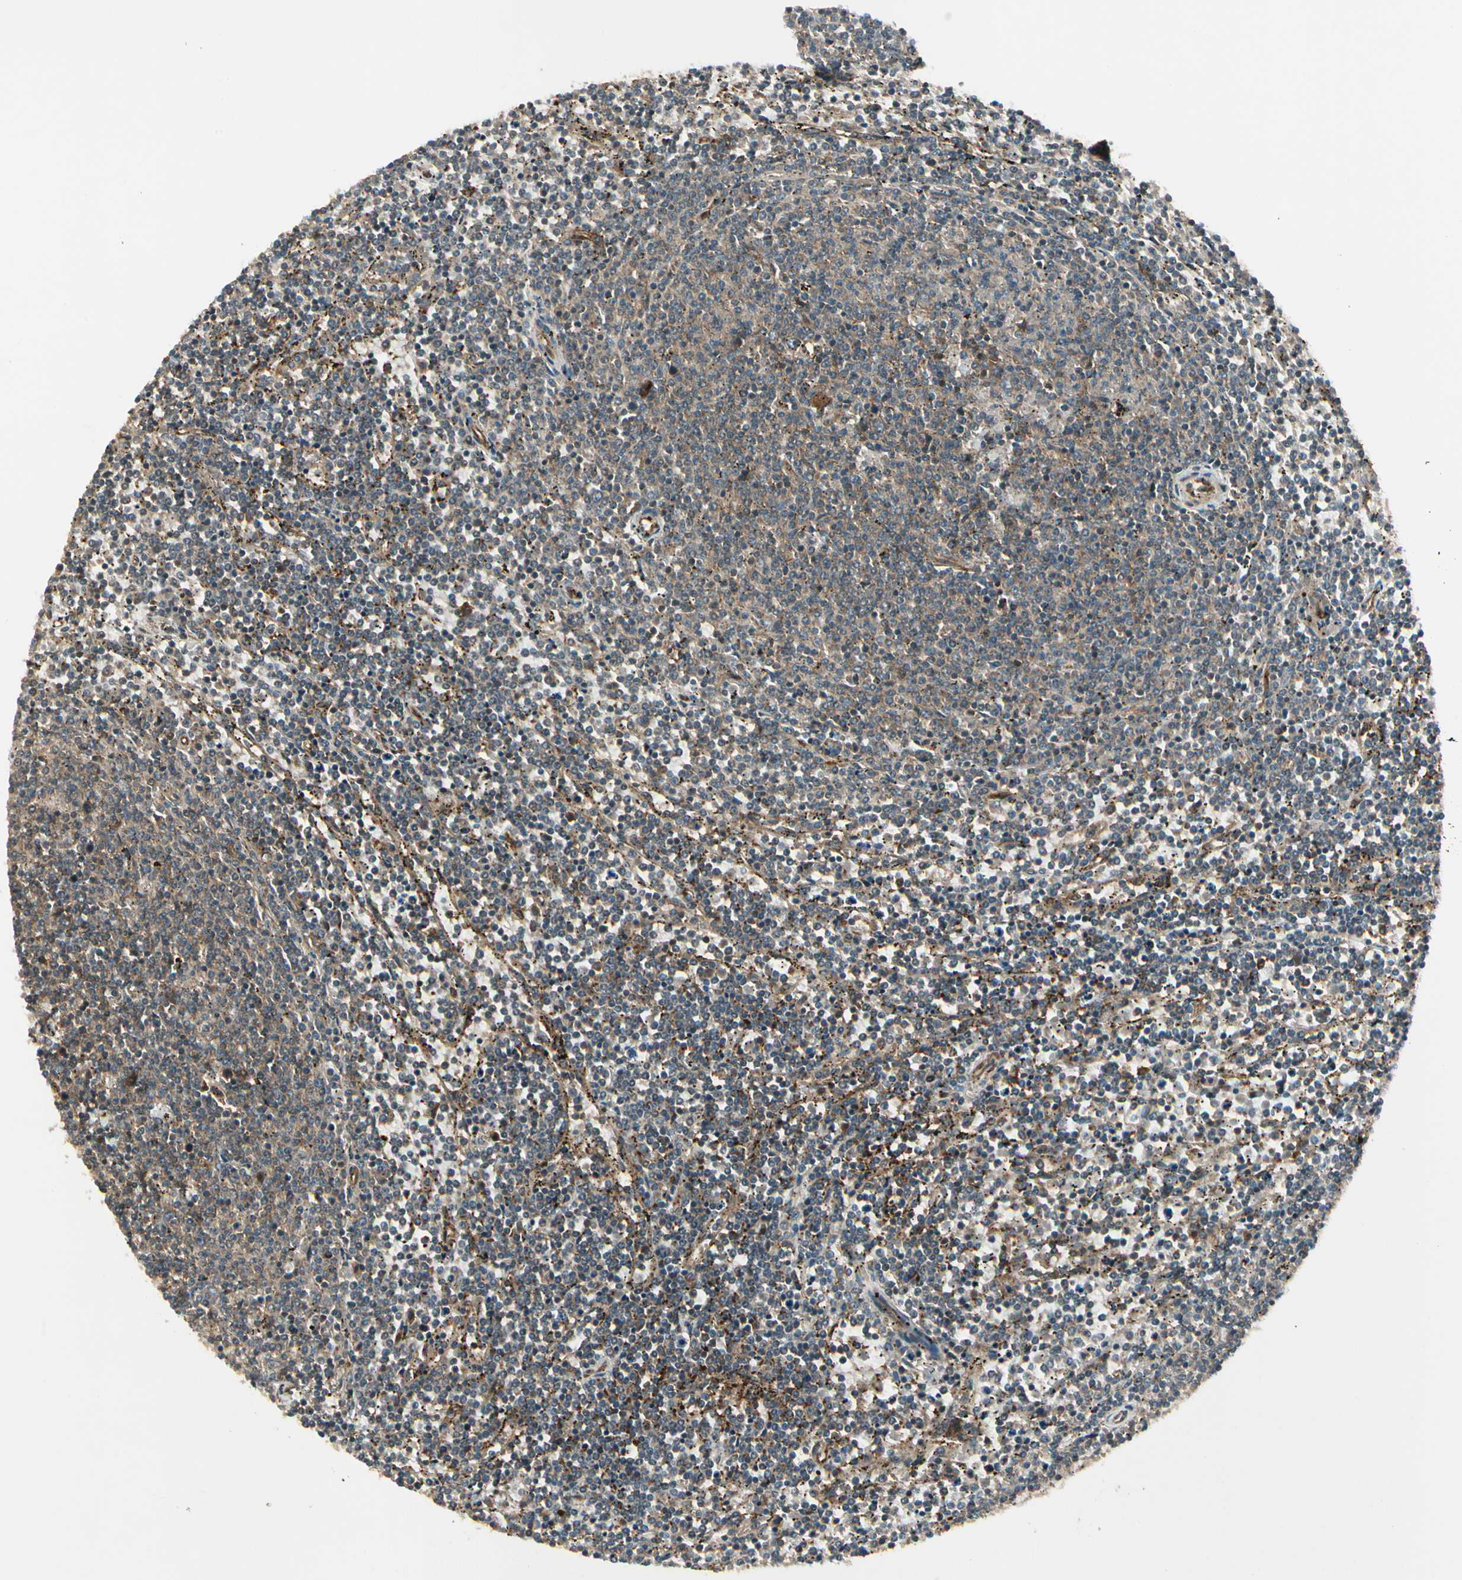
{"staining": {"intensity": "moderate", "quantity": "25%-75%", "location": "cytoplasmic/membranous"}, "tissue": "lymphoma", "cell_type": "Tumor cells", "image_type": "cancer", "snomed": [{"axis": "morphology", "description": "Malignant lymphoma, non-Hodgkin's type, Low grade"}, {"axis": "topography", "description": "Spleen"}], "caption": "Low-grade malignant lymphoma, non-Hodgkin's type stained with DAB (3,3'-diaminobenzidine) immunohistochemistry exhibits medium levels of moderate cytoplasmic/membranous staining in about 25%-75% of tumor cells. Immunohistochemistry stains the protein of interest in brown and the nuclei are stained blue.", "gene": "FKBP15", "patient": {"sex": "female", "age": 50}}